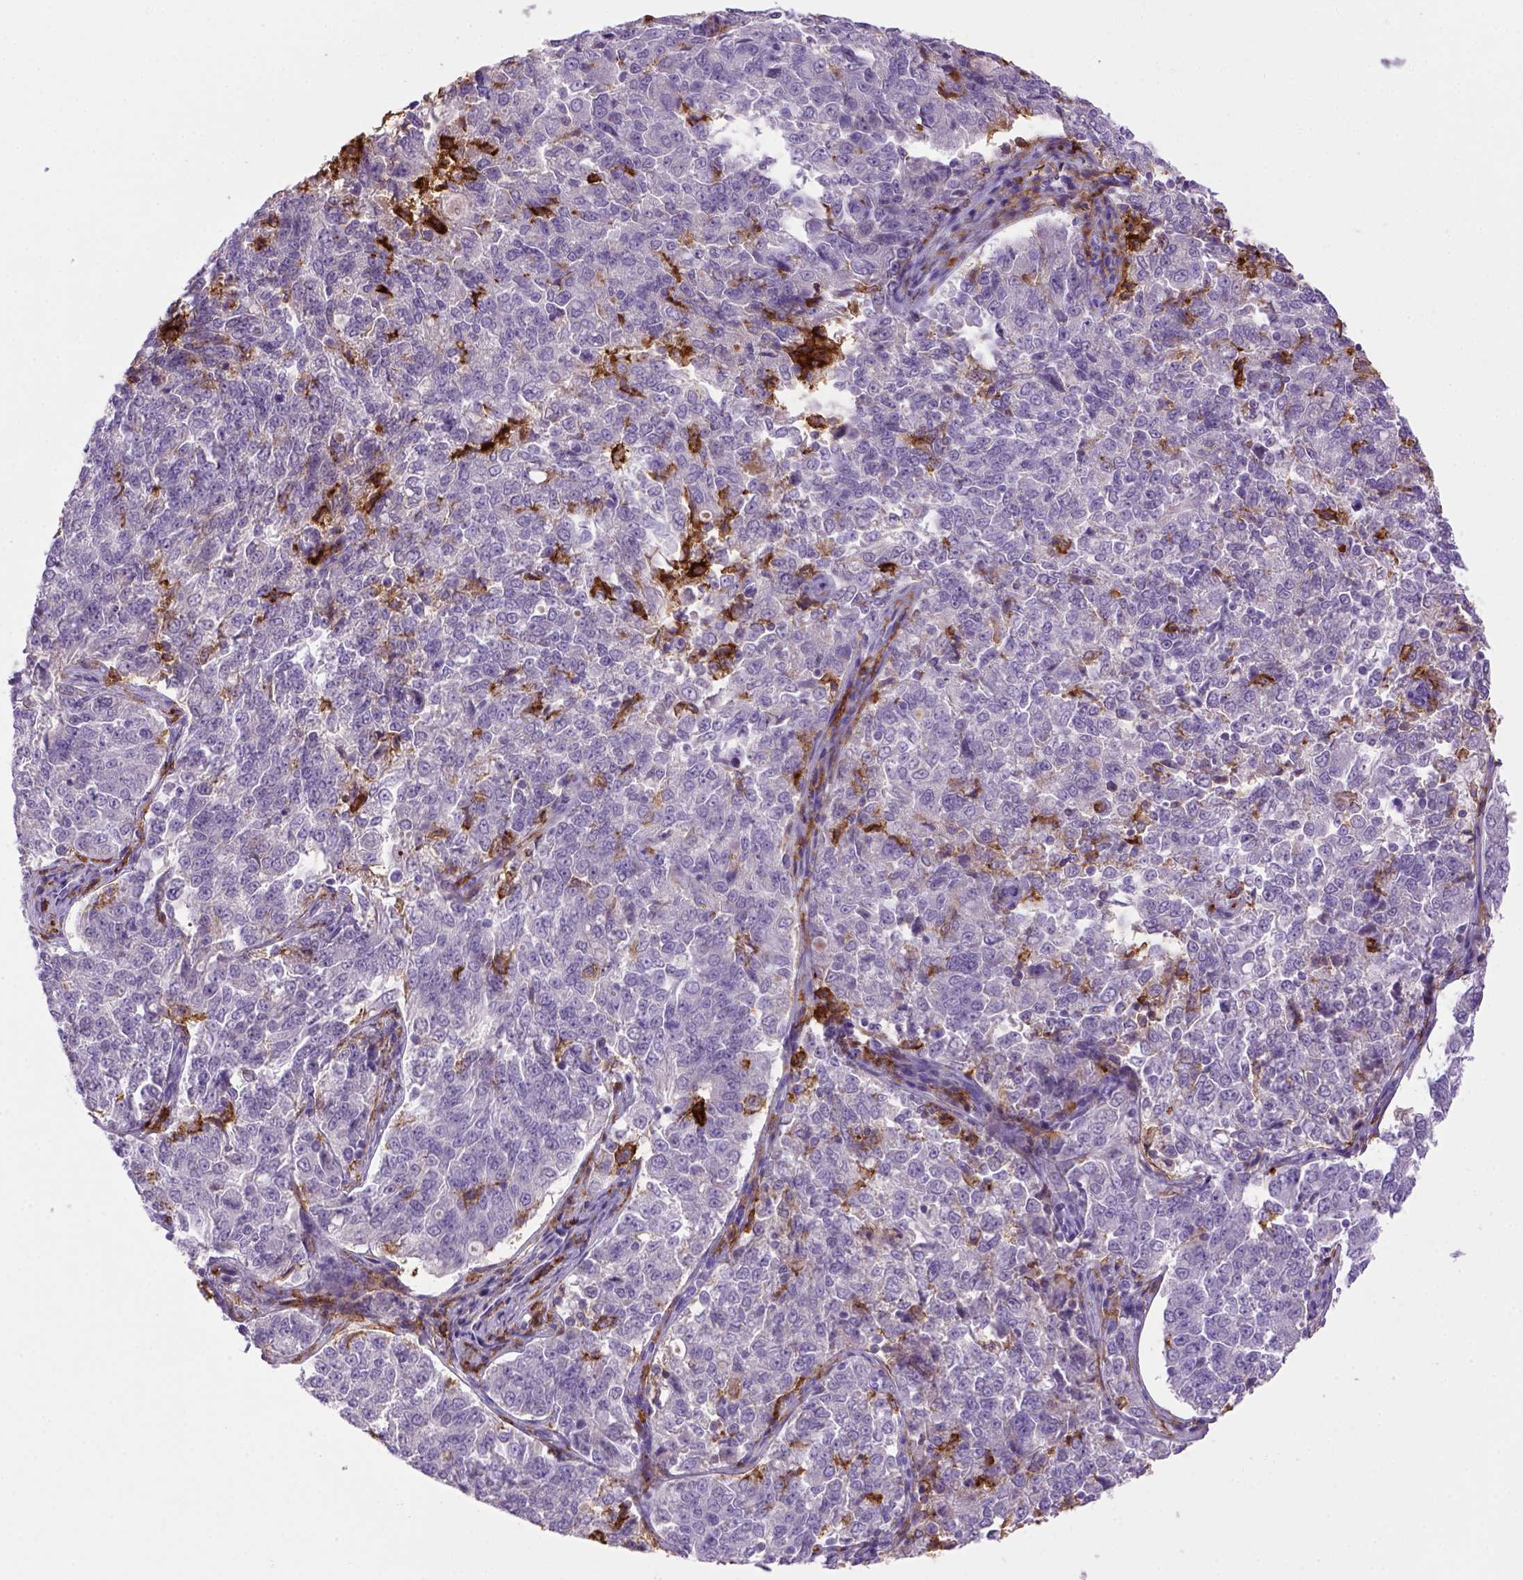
{"staining": {"intensity": "negative", "quantity": "none", "location": "none"}, "tissue": "endometrial cancer", "cell_type": "Tumor cells", "image_type": "cancer", "snomed": [{"axis": "morphology", "description": "Adenocarcinoma, NOS"}, {"axis": "topography", "description": "Endometrium"}], "caption": "Tumor cells are negative for protein expression in human endometrial cancer.", "gene": "CD14", "patient": {"sex": "female", "age": 43}}